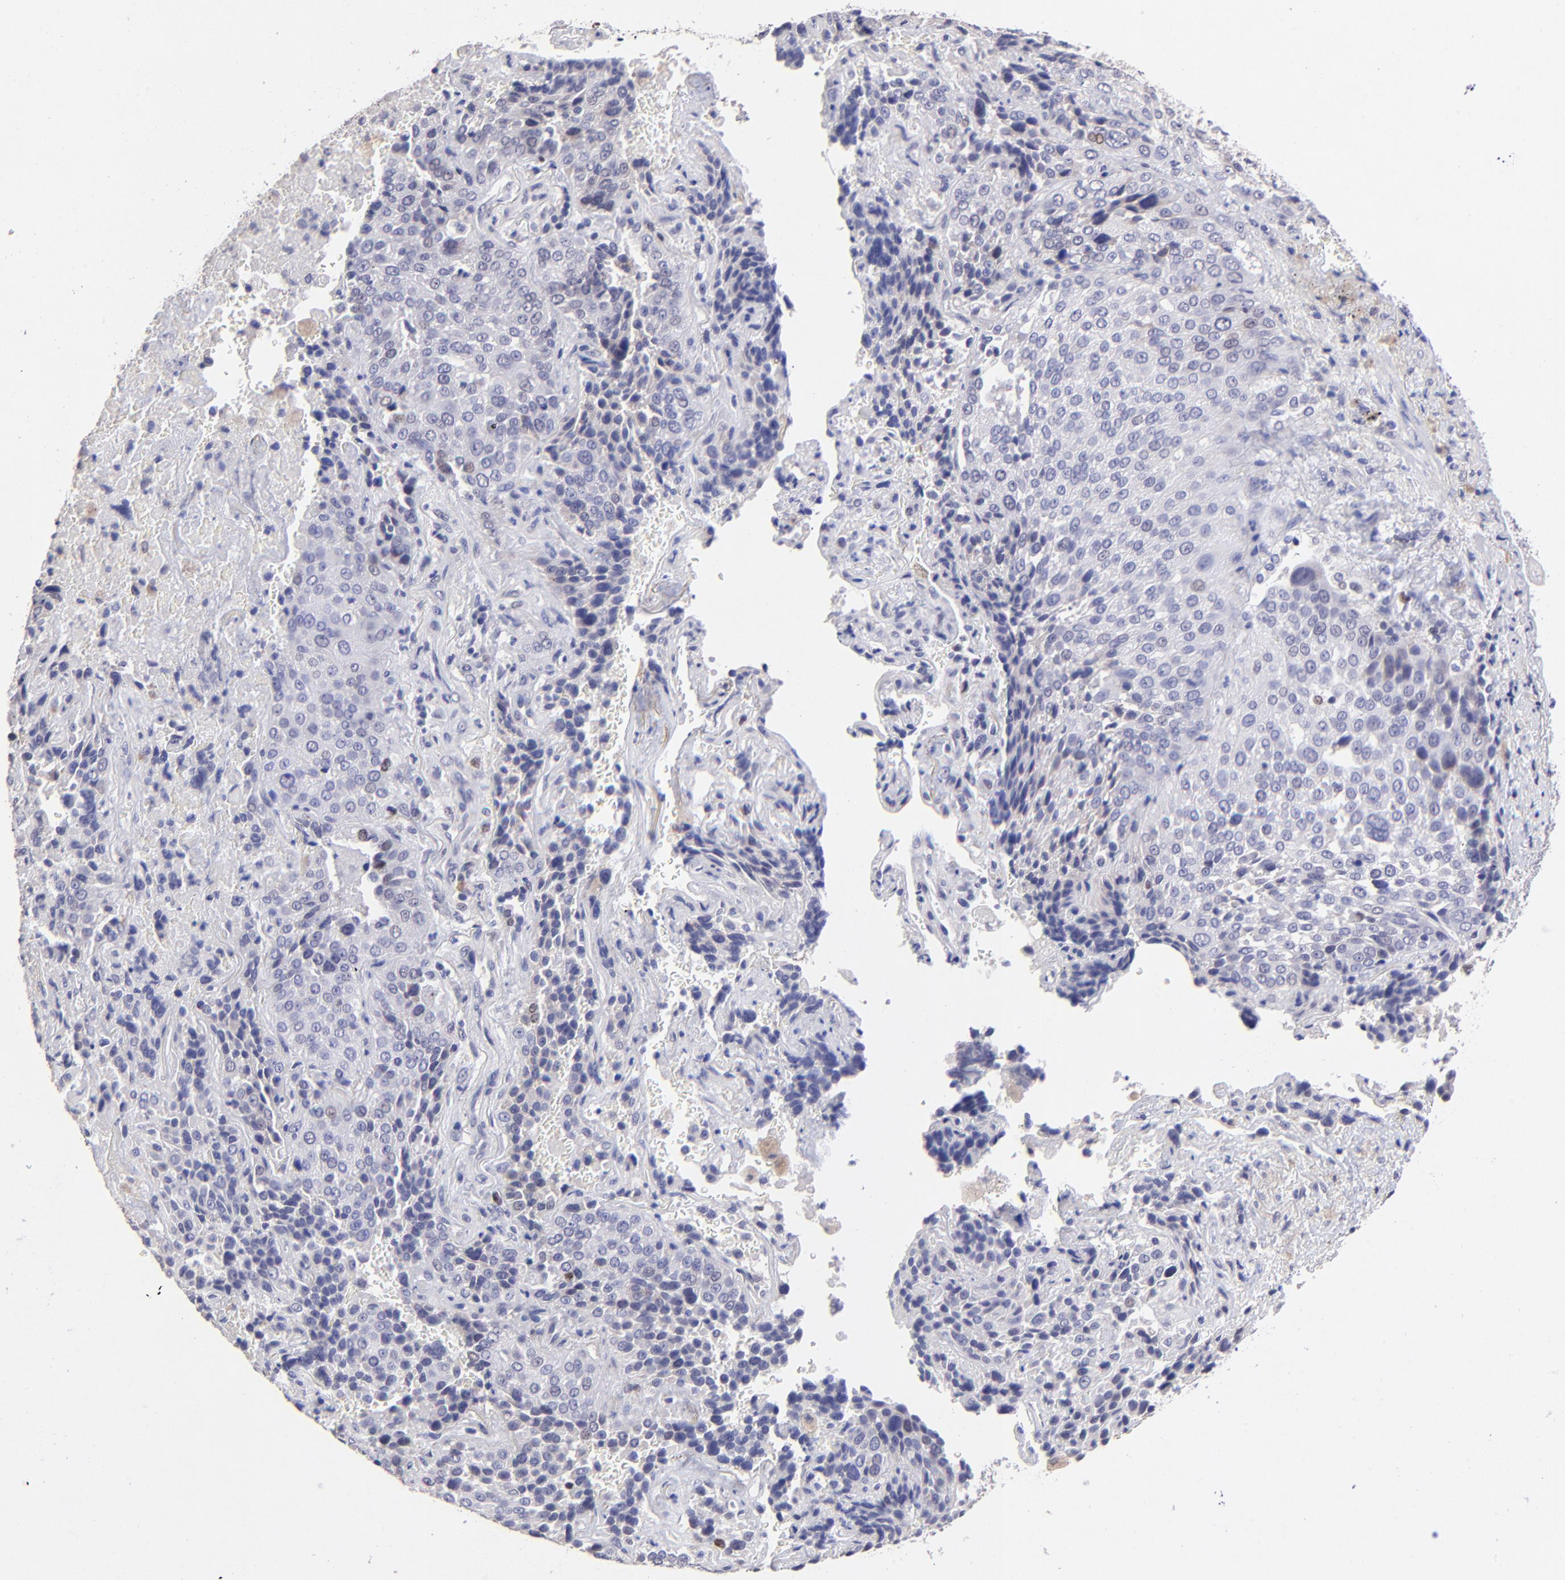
{"staining": {"intensity": "weak", "quantity": "<25%", "location": "nuclear"}, "tissue": "lung cancer", "cell_type": "Tumor cells", "image_type": "cancer", "snomed": [{"axis": "morphology", "description": "Squamous cell carcinoma, NOS"}, {"axis": "topography", "description": "Lung"}], "caption": "The immunohistochemistry micrograph has no significant expression in tumor cells of squamous cell carcinoma (lung) tissue.", "gene": "DNMT1", "patient": {"sex": "male", "age": 54}}